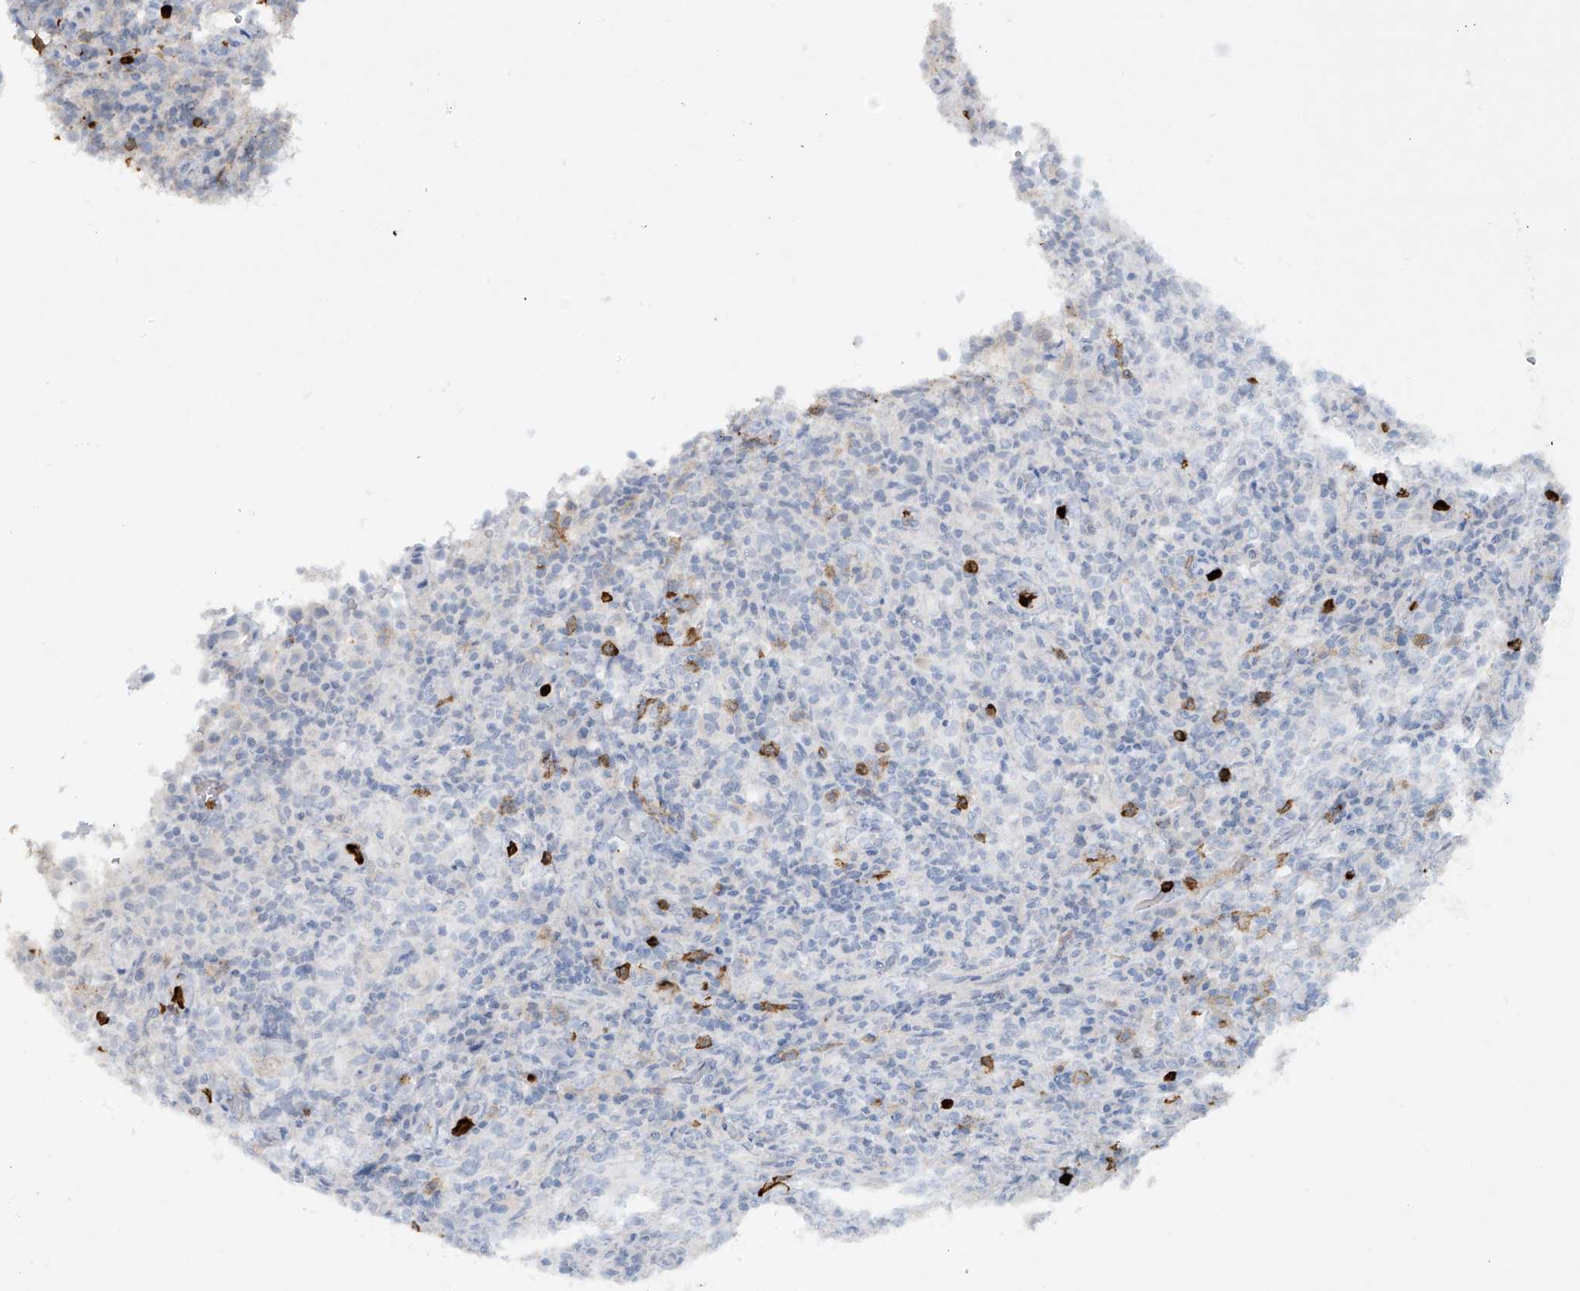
{"staining": {"intensity": "negative", "quantity": "none", "location": "none"}, "tissue": "lymphoma", "cell_type": "Tumor cells", "image_type": "cancer", "snomed": [{"axis": "morphology", "description": "Malignant lymphoma, non-Hodgkin's type, High grade"}, {"axis": "topography", "description": "Lymph node"}], "caption": "A high-resolution image shows immunohistochemistry staining of malignant lymphoma, non-Hodgkin's type (high-grade), which shows no significant positivity in tumor cells.", "gene": "FCGR3A", "patient": {"sex": "female", "age": 76}}